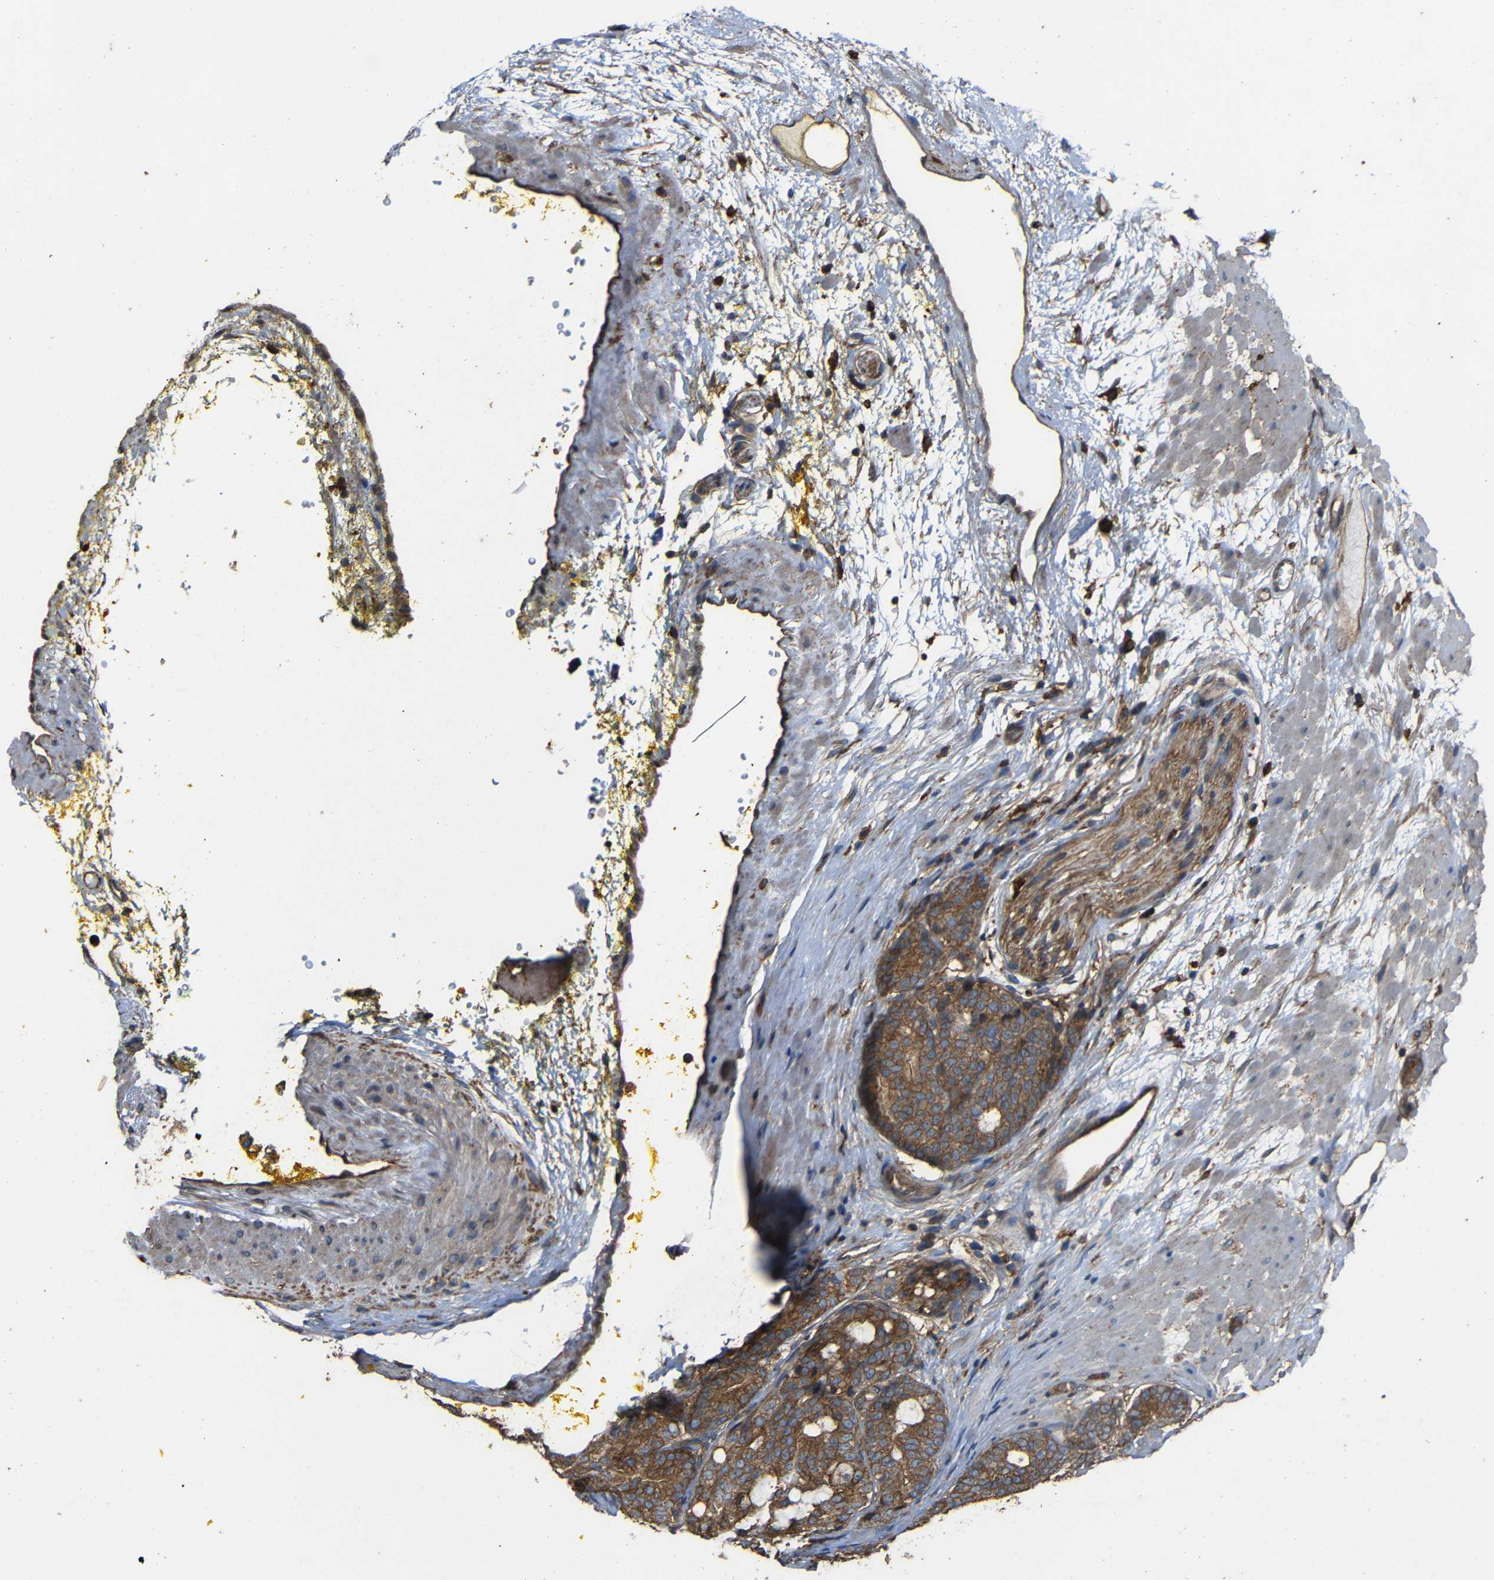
{"staining": {"intensity": "moderate", "quantity": ">75%", "location": "cytoplasmic/membranous"}, "tissue": "prostate cancer", "cell_type": "Tumor cells", "image_type": "cancer", "snomed": [{"axis": "morphology", "description": "Adenocarcinoma, High grade"}, {"axis": "topography", "description": "Prostate"}], "caption": "The micrograph displays staining of prostate cancer (high-grade adenocarcinoma), revealing moderate cytoplasmic/membranous protein expression (brown color) within tumor cells.", "gene": "TREM2", "patient": {"sex": "male", "age": 61}}